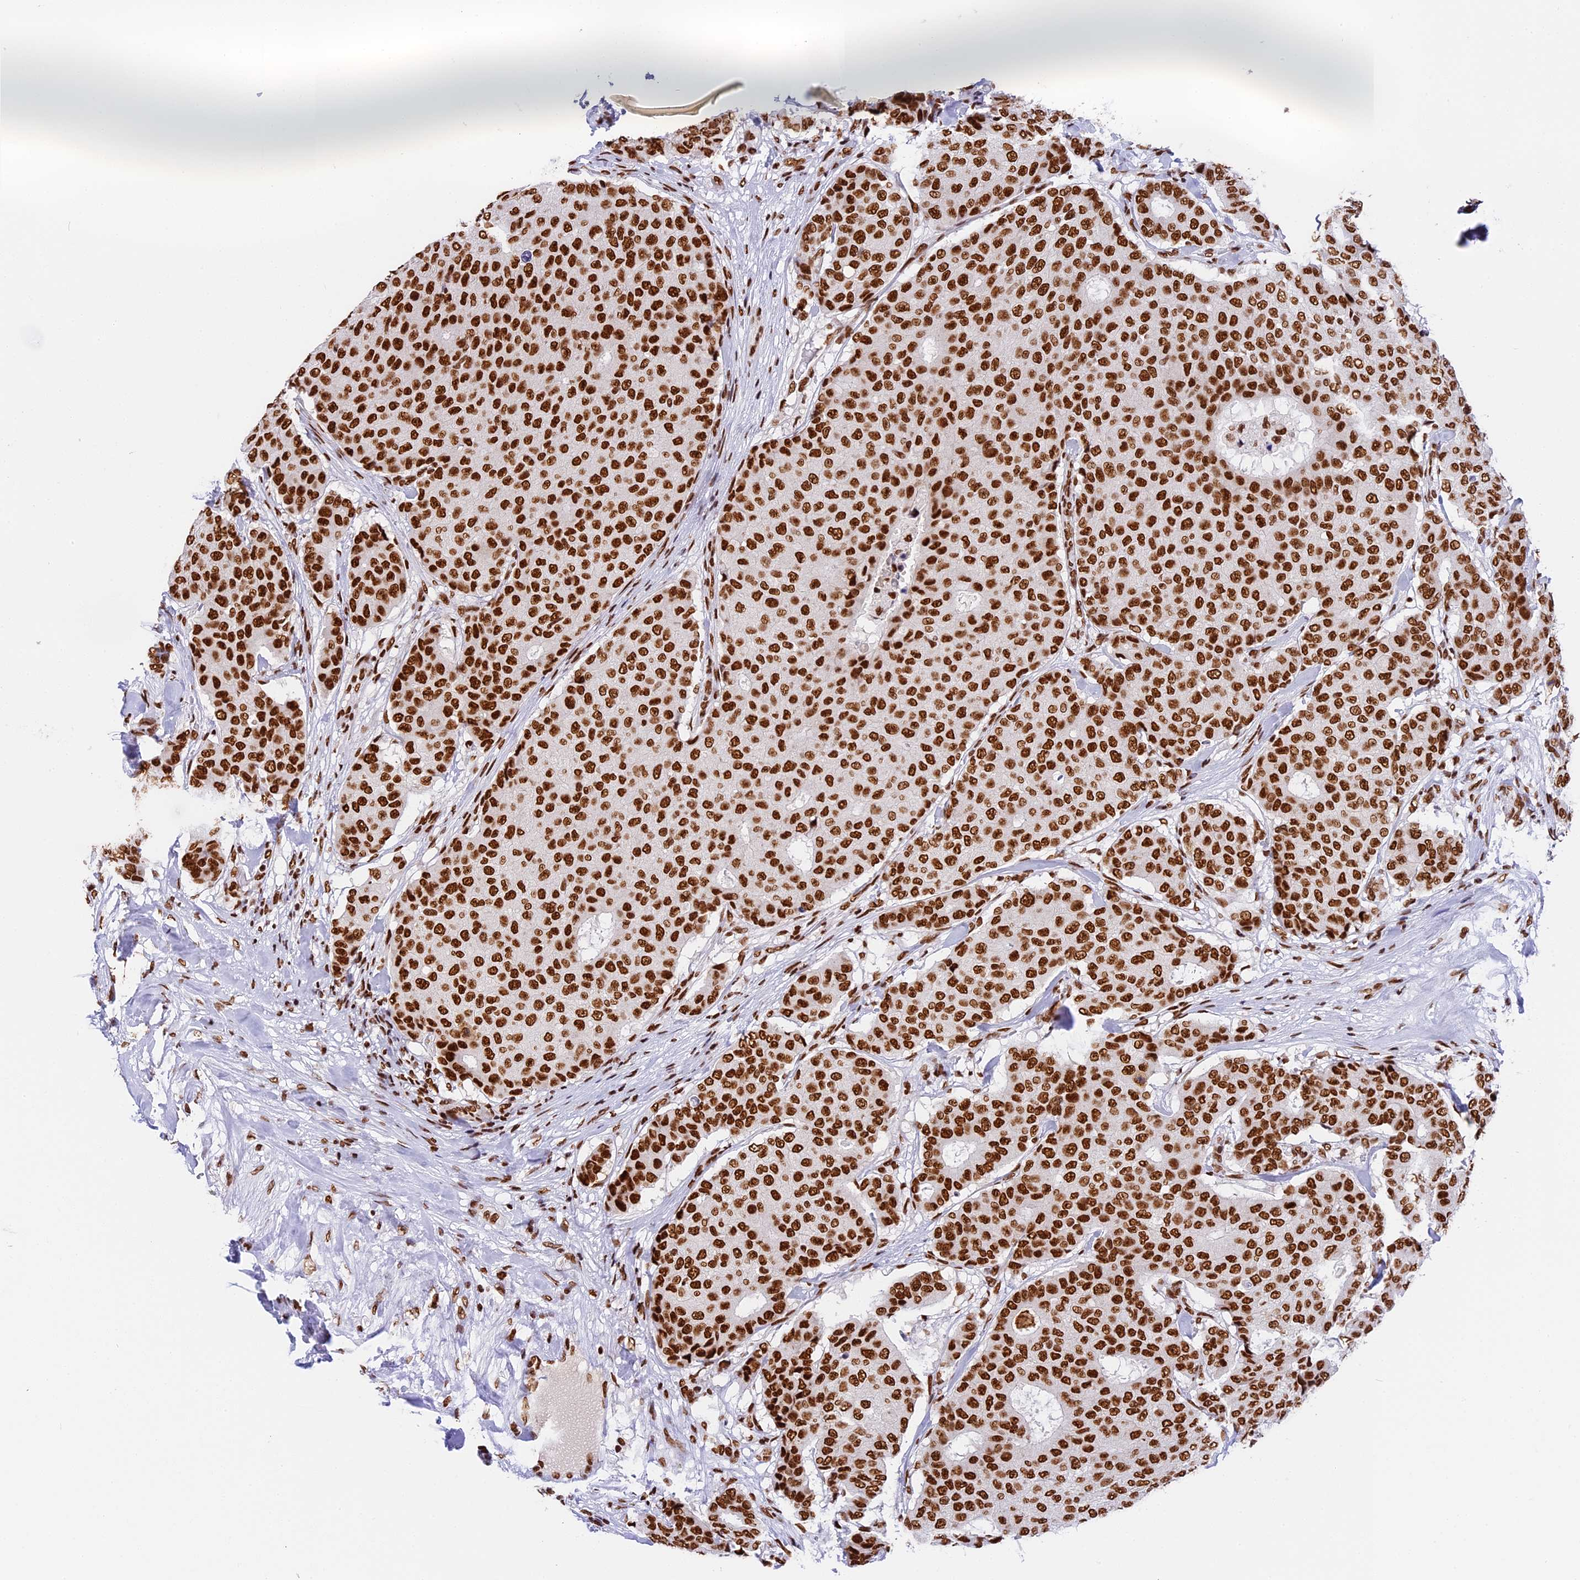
{"staining": {"intensity": "strong", "quantity": ">75%", "location": "nuclear"}, "tissue": "breast cancer", "cell_type": "Tumor cells", "image_type": "cancer", "snomed": [{"axis": "morphology", "description": "Duct carcinoma"}, {"axis": "topography", "description": "Breast"}], "caption": "Breast cancer stained for a protein shows strong nuclear positivity in tumor cells.", "gene": "SBNO1", "patient": {"sex": "female", "age": 75}}